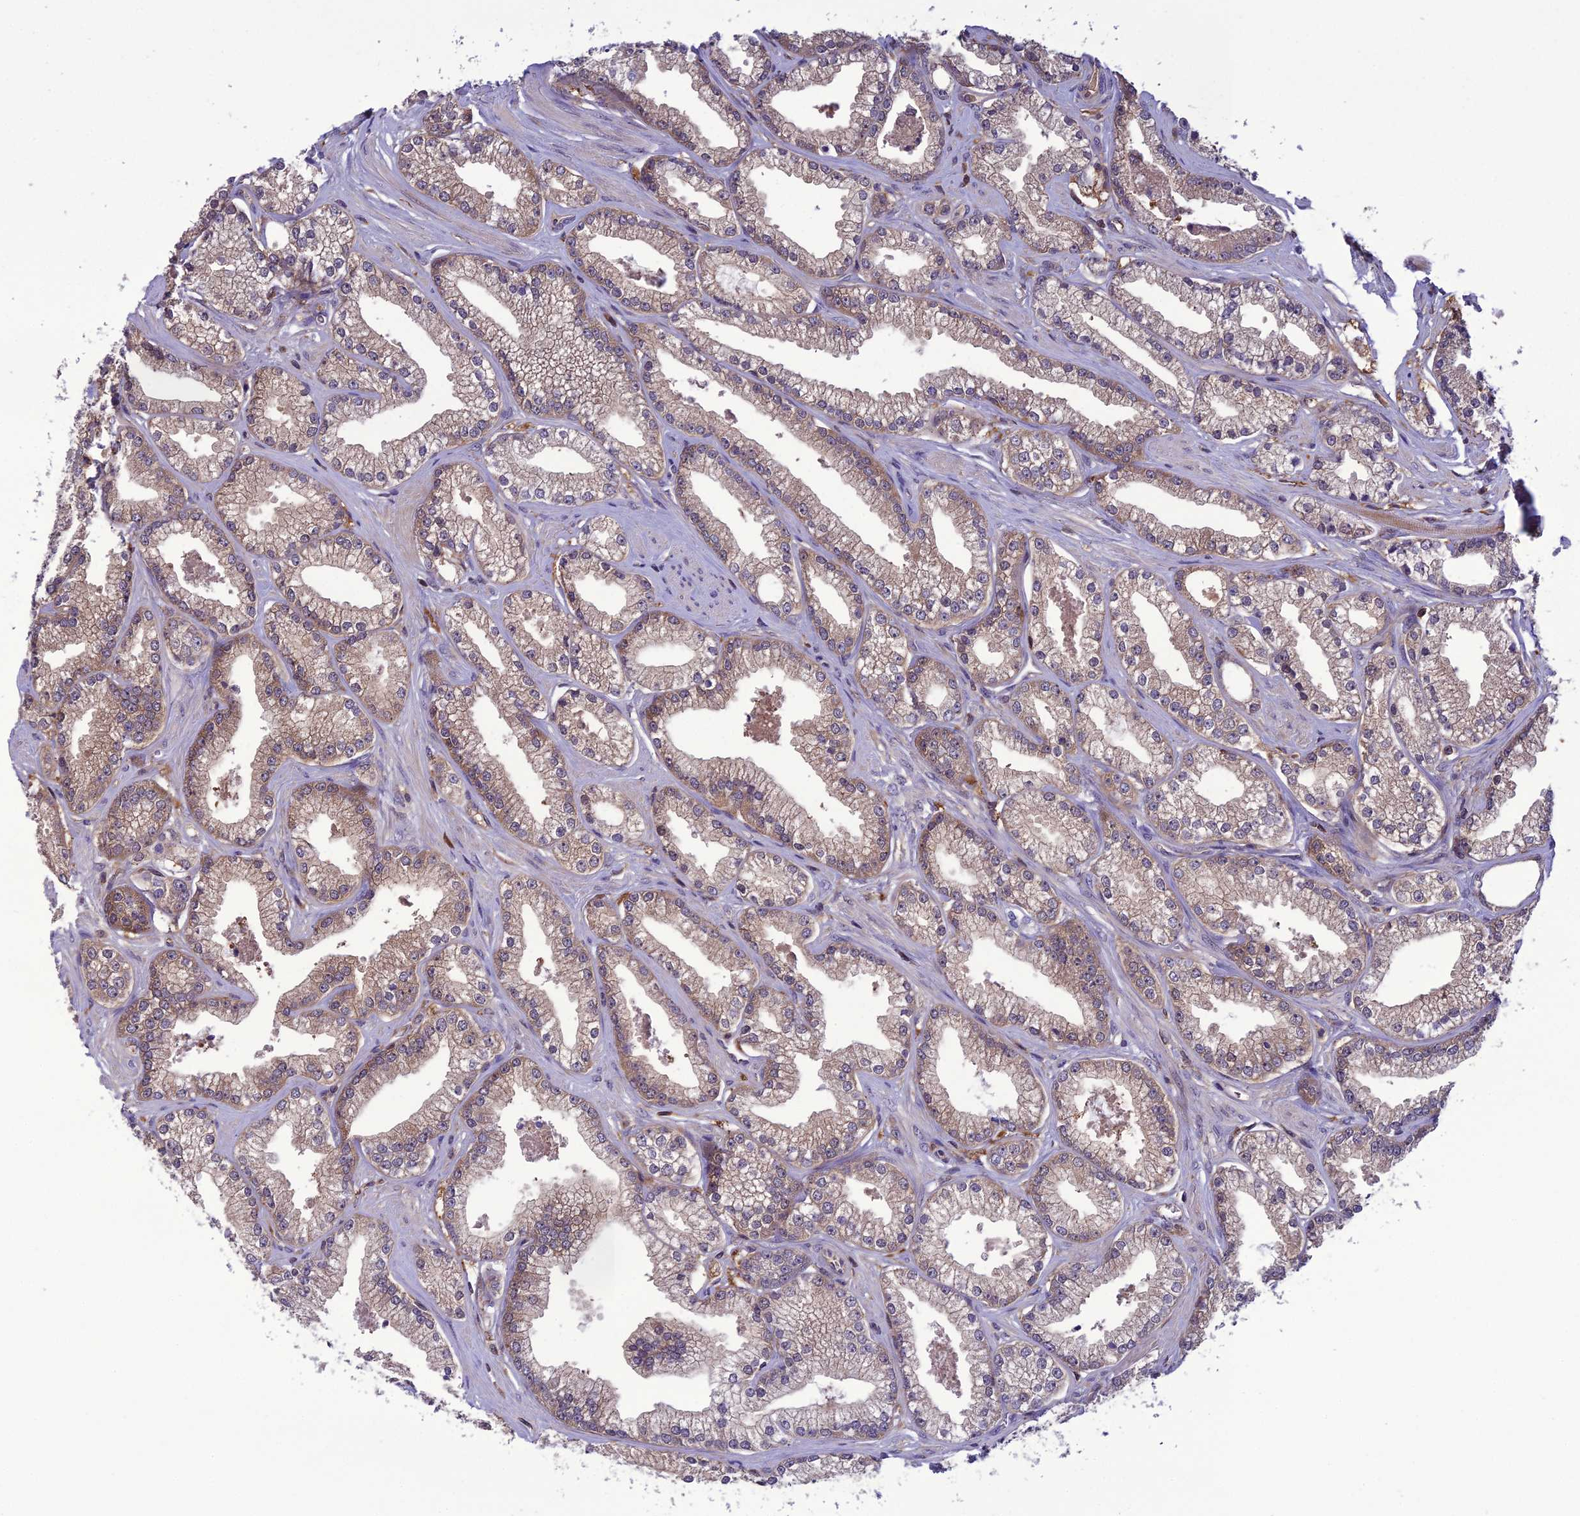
{"staining": {"intensity": "weak", "quantity": ">75%", "location": "cytoplasmic/membranous"}, "tissue": "prostate cancer", "cell_type": "Tumor cells", "image_type": "cancer", "snomed": [{"axis": "morphology", "description": "Adenocarcinoma, High grade"}, {"axis": "topography", "description": "Prostate"}], "caption": "Human adenocarcinoma (high-grade) (prostate) stained for a protein (brown) reveals weak cytoplasmic/membranous positive positivity in about >75% of tumor cells.", "gene": "GDF6", "patient": {"sex": "male", "age": 67}}